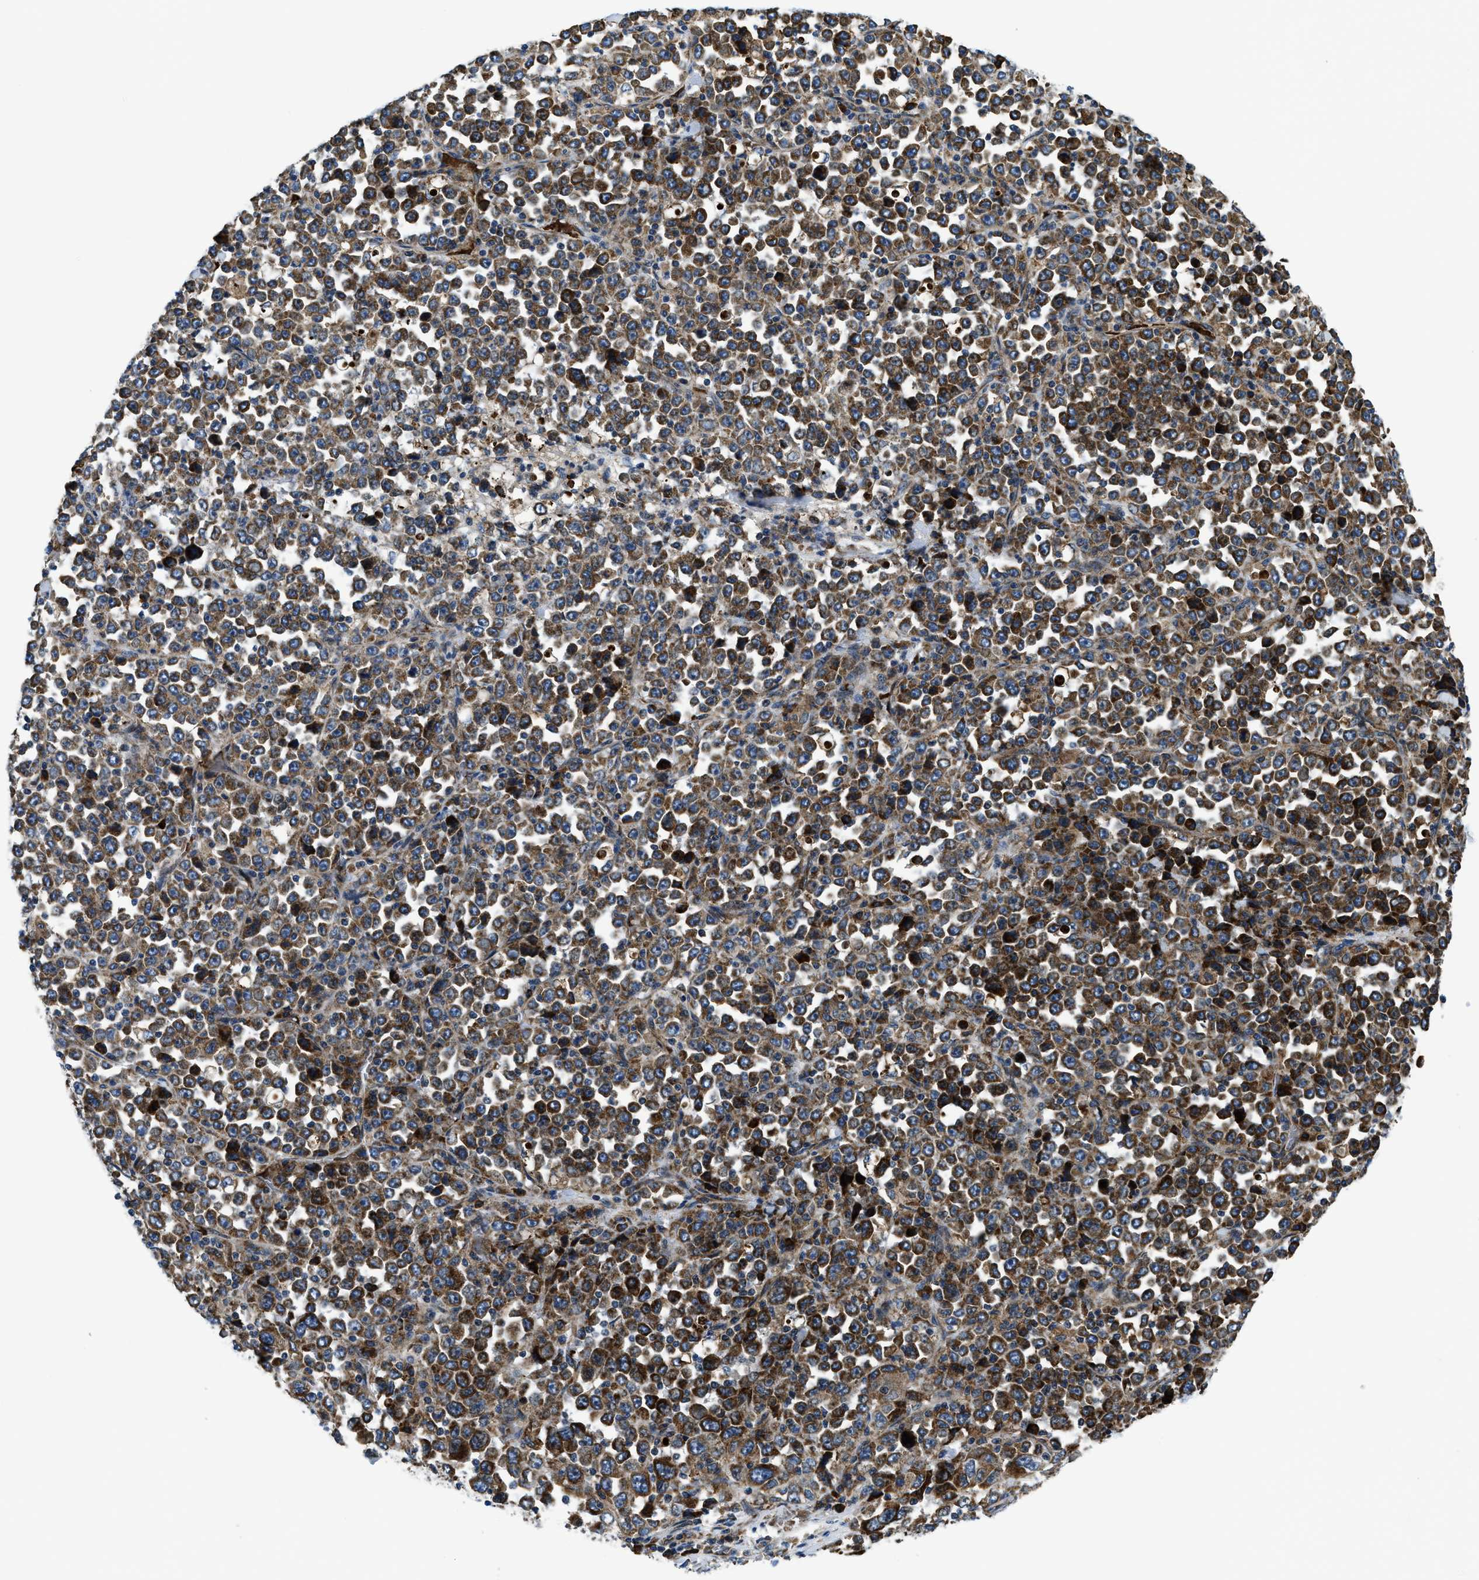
{"staining": {"intensity": "strong", "quantity": ">75%", "location": "cytoplasmic/membranous"}, "tissue": "stomach cancer", "cell_type": "Tumor cells", "image_type": "cancer", "snomed": [{"axis": "morphology", "description": "Normal tissue, NOS"}, {"axis": "morphology", "description": "Adenocarcinoma, NOS"}, {"axis": "topography", "description": "Stomach, upper"}, {"axis": "topography", "description": "Stomach"}], "caption": "About >75% of tumor cells in stomach cancer (adenocarcinoma) reveal strong cytoplasmic/membranous protein expression as visualized by brown immunohistochemical staining.", "gene": "CSPG4", "patient": {"sex": "male", "age": 59}}